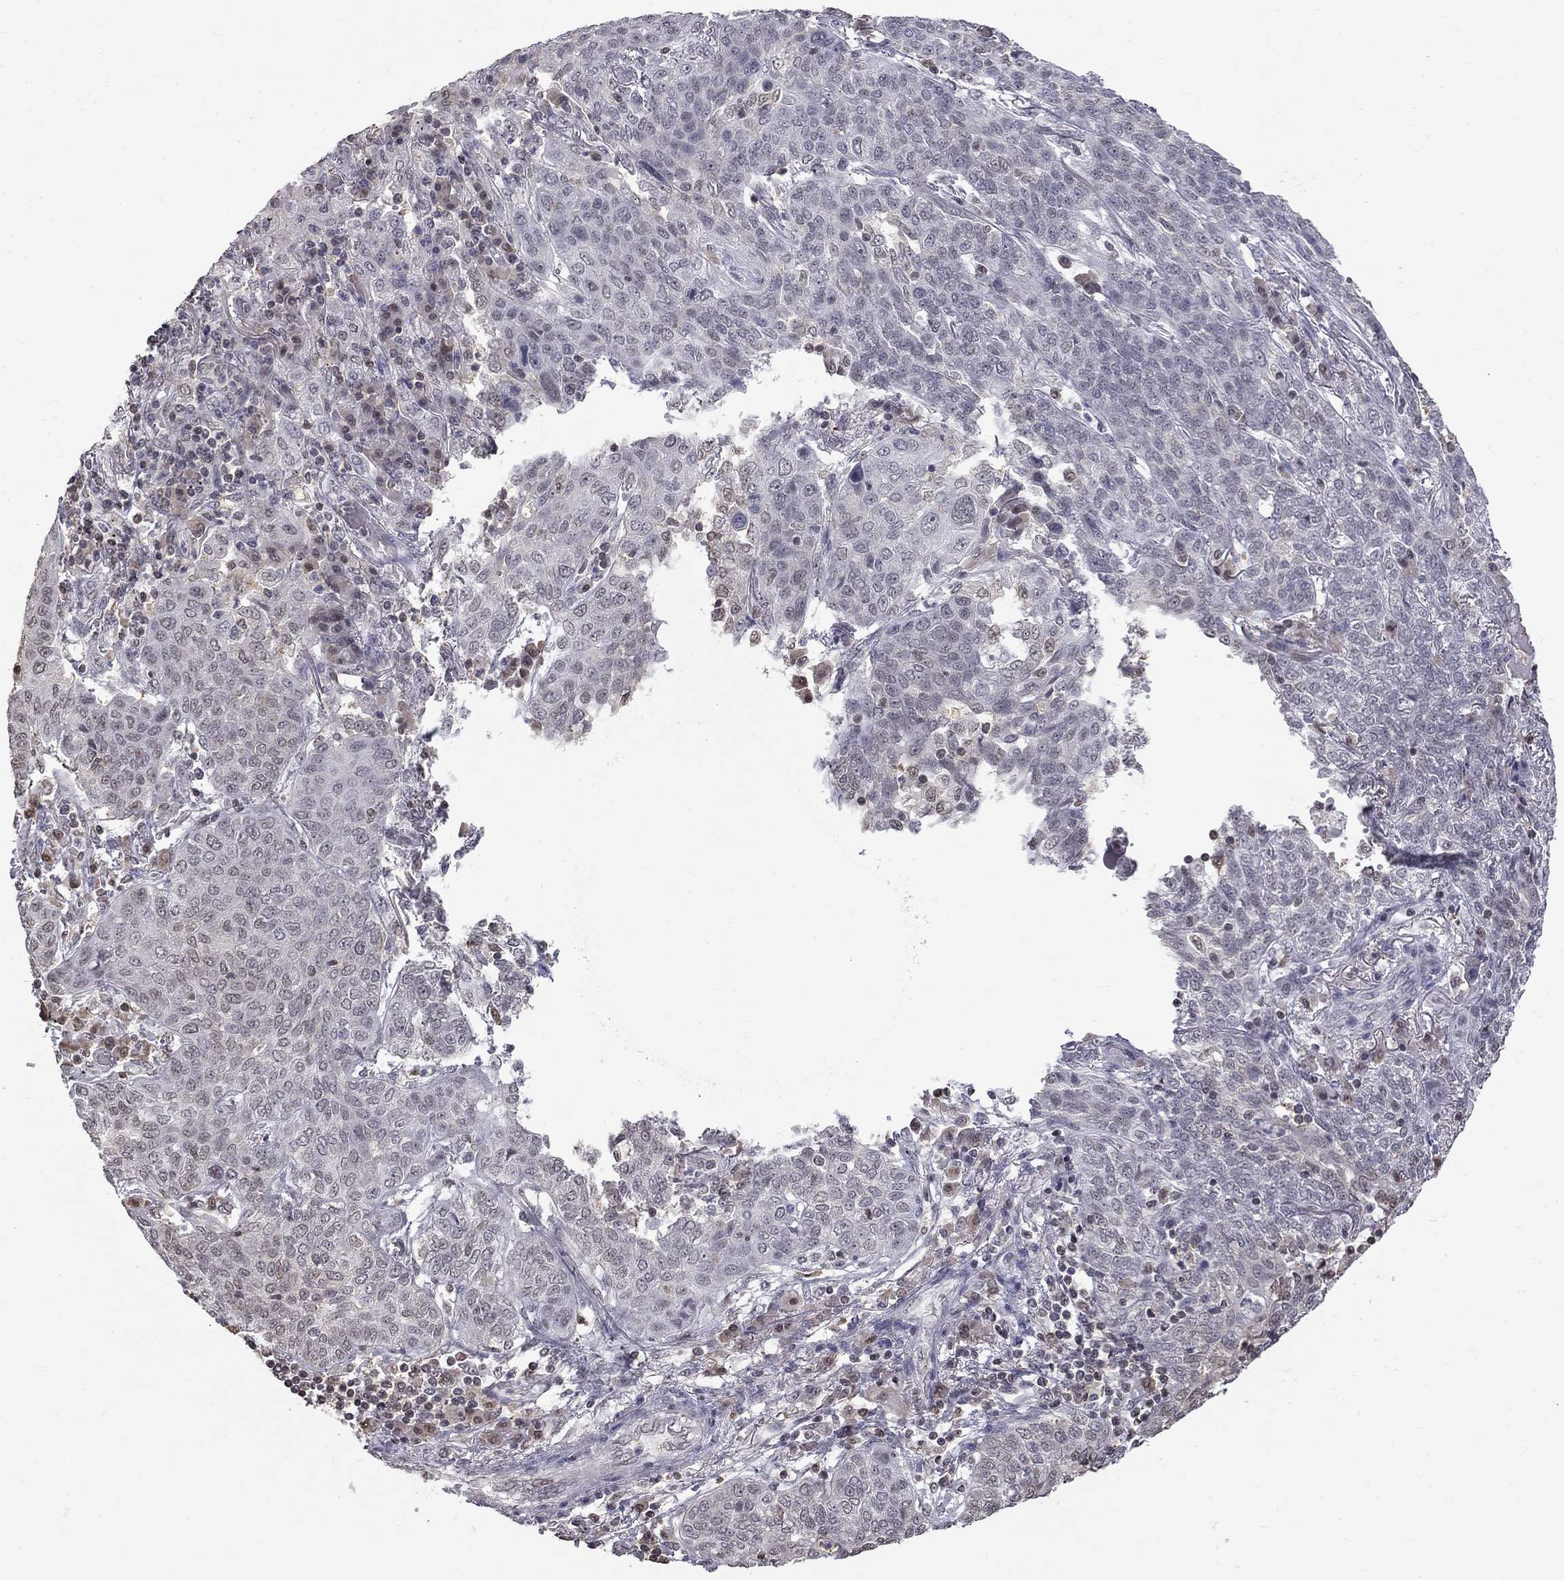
{"staining": {"intensity": "negative", "quantity": "none", "location": "none"}, "tissue": "lung cancer", "cell_type": "Tumor cells", "image_type": "cancer", "snomed": [{"axis": "morphology", "description": "Squamous cell carcinoma, NOS"}, {"axis": "topography", "description": "Lung"}], "caption": "Lung cancer was stained to show a protein in brown. There is no significant expression in tumor cells.", "gene": "RFWD3", "patient": {"sex": "female", "age": 70}}